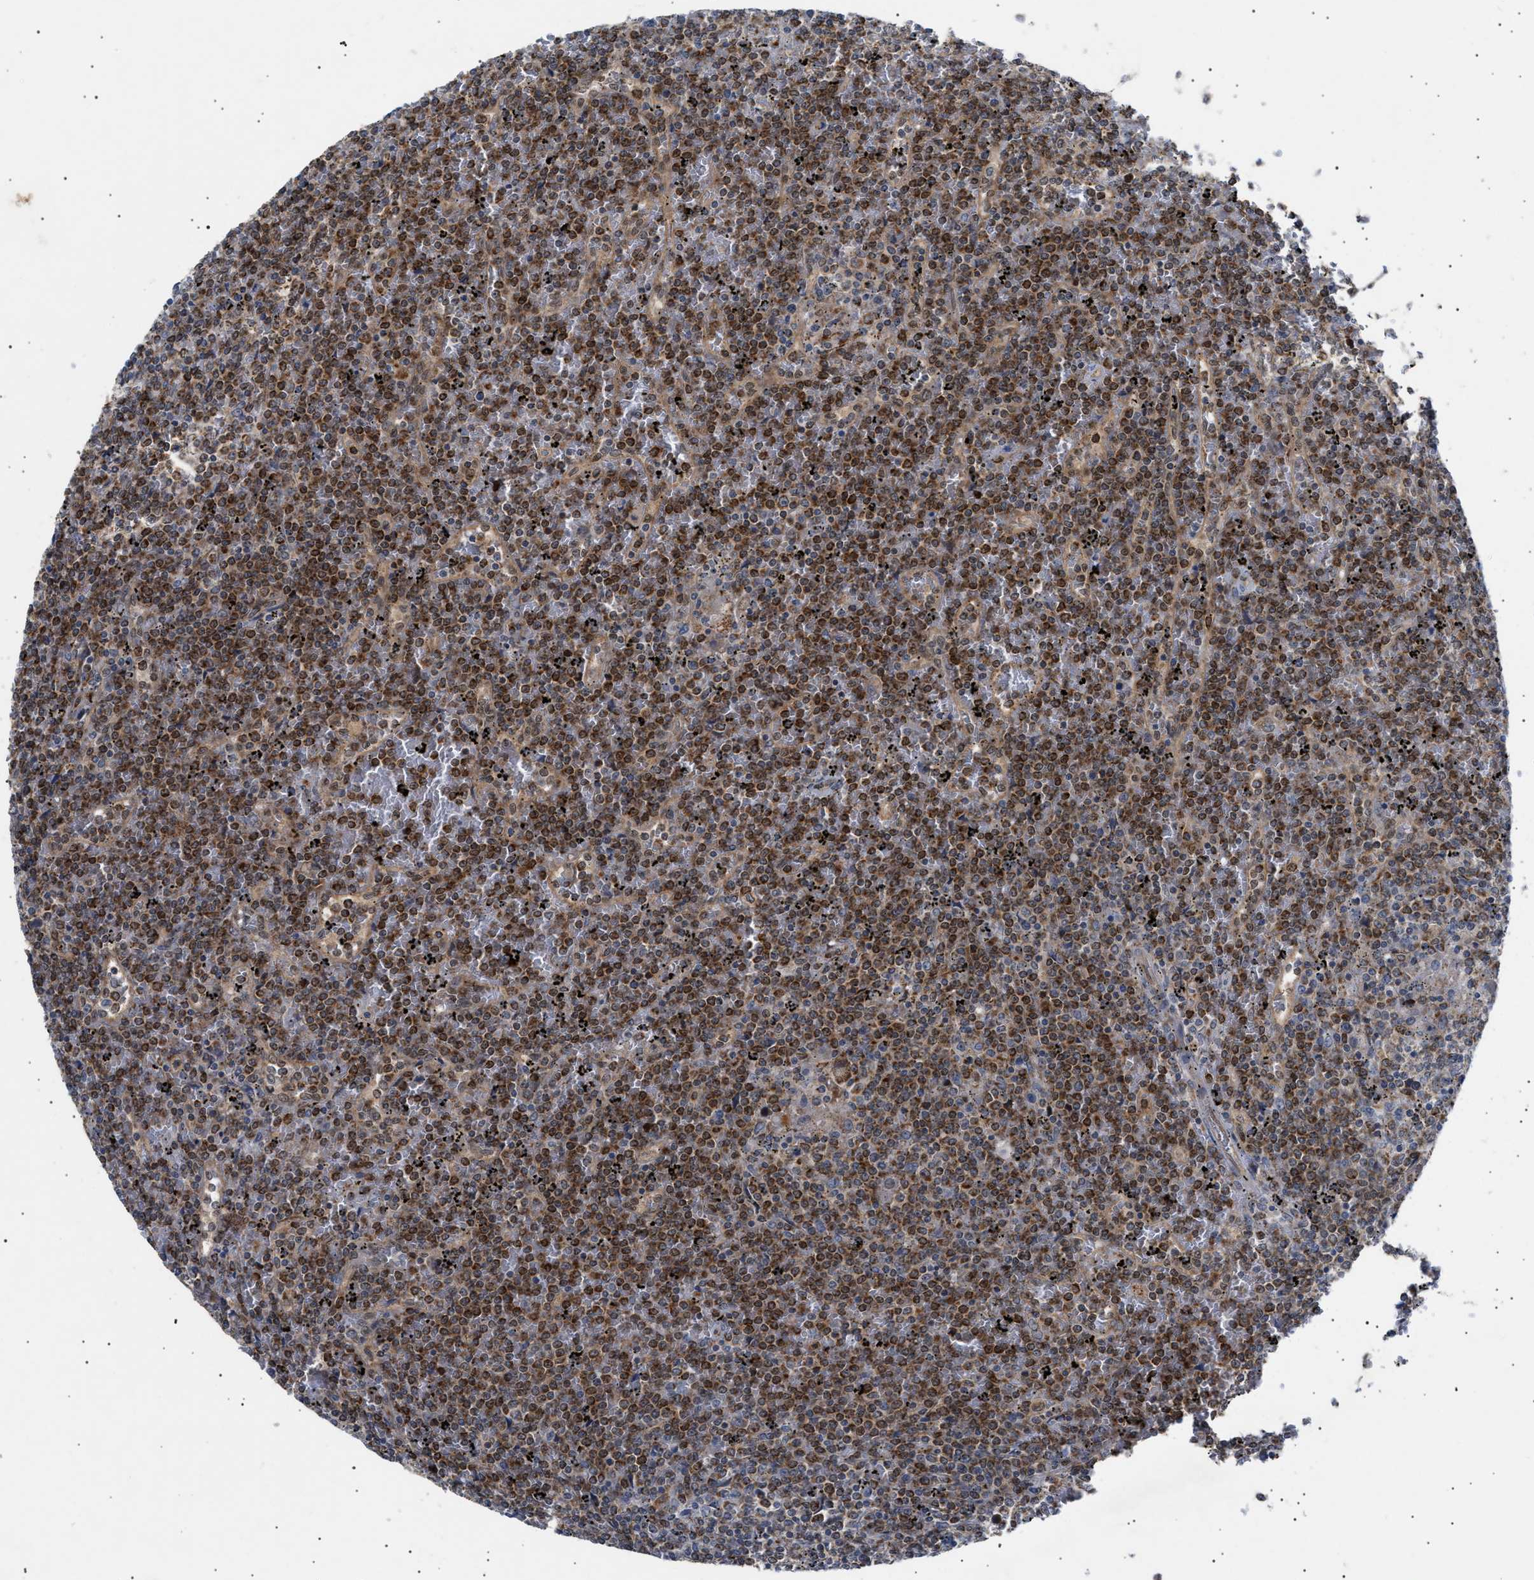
{"staining": {"intensity": "moderate", "quantity": ">75%", "location": "cytoplasmic/membranous"}, "tissue": "lymphoma", "cell_type": "Tumor cells", "image_type": "cancer", "snomed": [{"axis": "morphology", "description": "Malignant lymphoma, non-Hodgkin's type, Low grade"}, {"axis": "topography", "description": "Spleen"}], "caption": "The immunohistochemical stain labels moderate cytoplasmic/membranous positivity in tumor cells of lymphoma tissue. The protein is shown in brown color, while the nuclei are stained blue.", "gene": "SIRT5", "patient": {"sex": "female", "age": 19}}